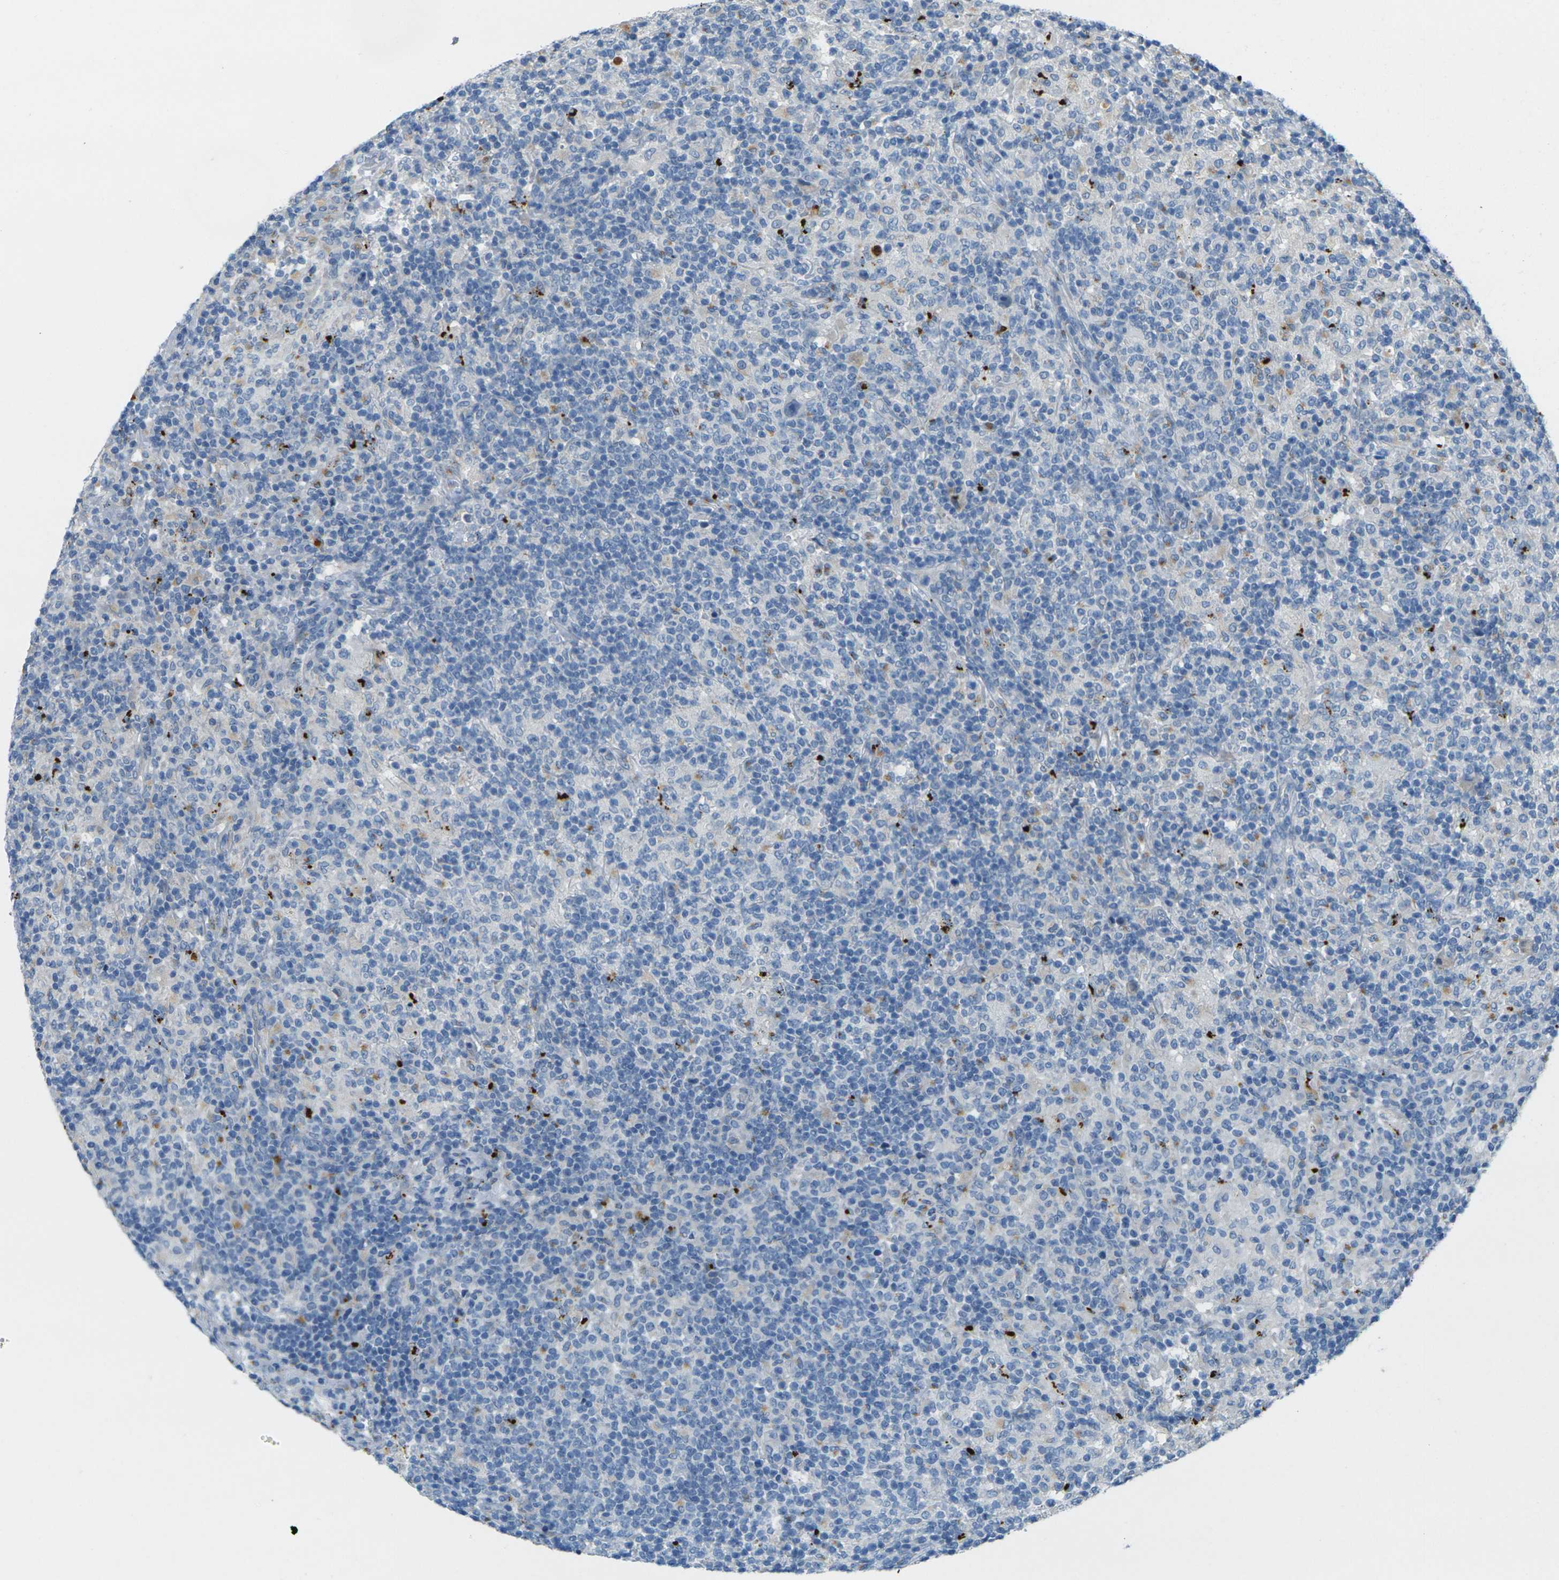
{"staining": {"intensity": "negative", "quantity": "none", "location": "none"}, "tissue": "lymphoma", "cell_type": "Tumor cells", "image_type": "cancer", "snomed": [{"axis": "morphology", "description": "Hodgkin's disease, NOS"}, {"axis": "topography", "description": "Lymph node"}], "caption": "Immunohistochemistry (IHC) micrograph of human Hodgkin's disease stained for a protein (brown), which demonstrates no expression in tumor cells.", "gene": "CYP2C8", "patient": {"sex": "male", "age": 70}}